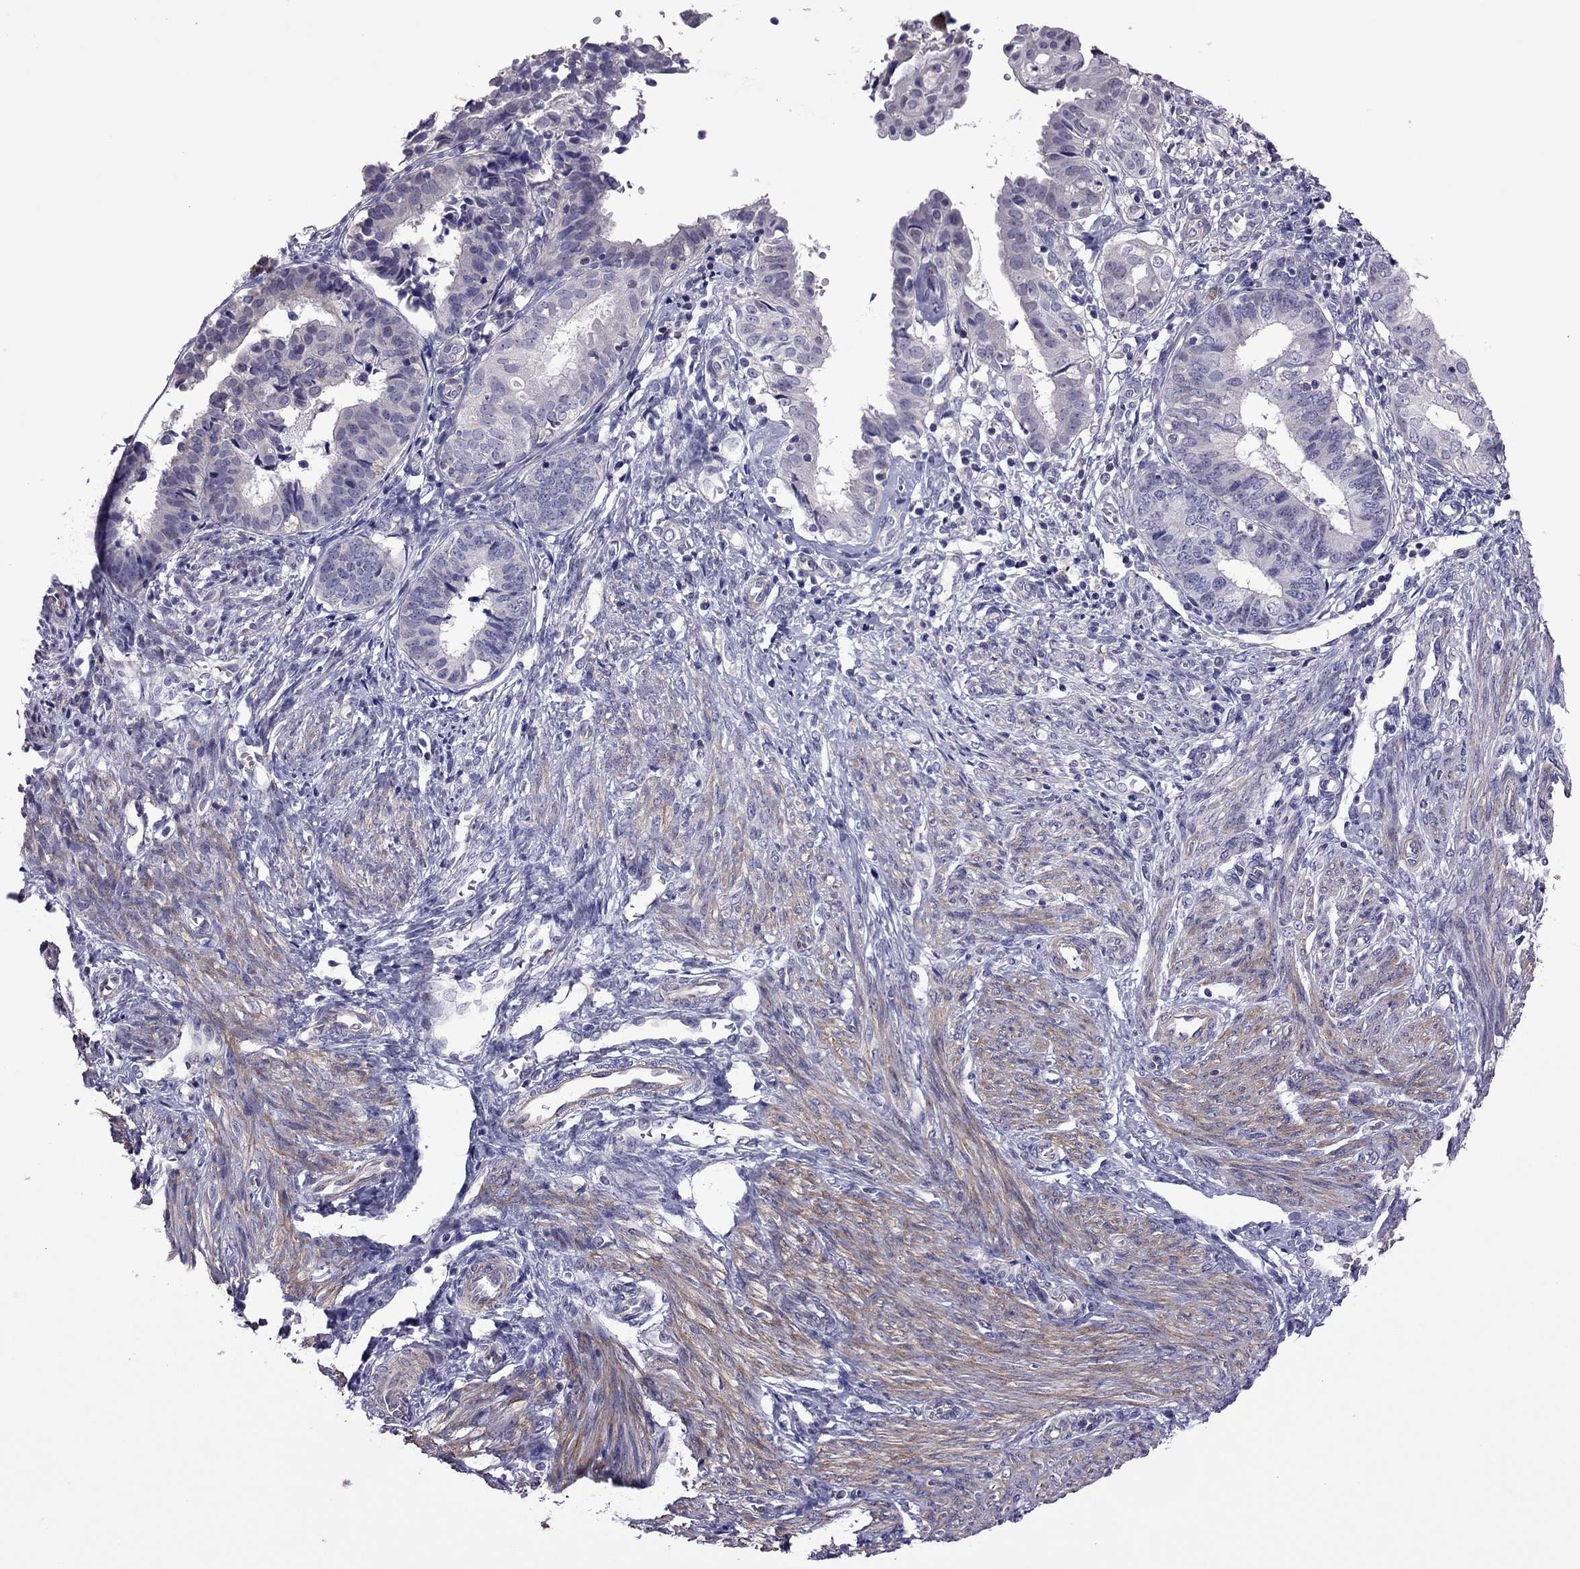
{"staining": {"intensity": "negative", "quantity": "none", "location": "none"}, "tissue": "endometrial cancer", "cell_type": "Tumor cells", "image_type": "cancer", "snomed": [{"axis": "morphology", "description": "Adenocarcinoma, NOS"}, {"axis": "topography", "description": "Endometrium"}], "caption": "Tumor cells show no significant protein staining in adenocarcinoma (endometrial).", "gene": "SLC16A8", "patient": {"sex": "female", "age": 68}}